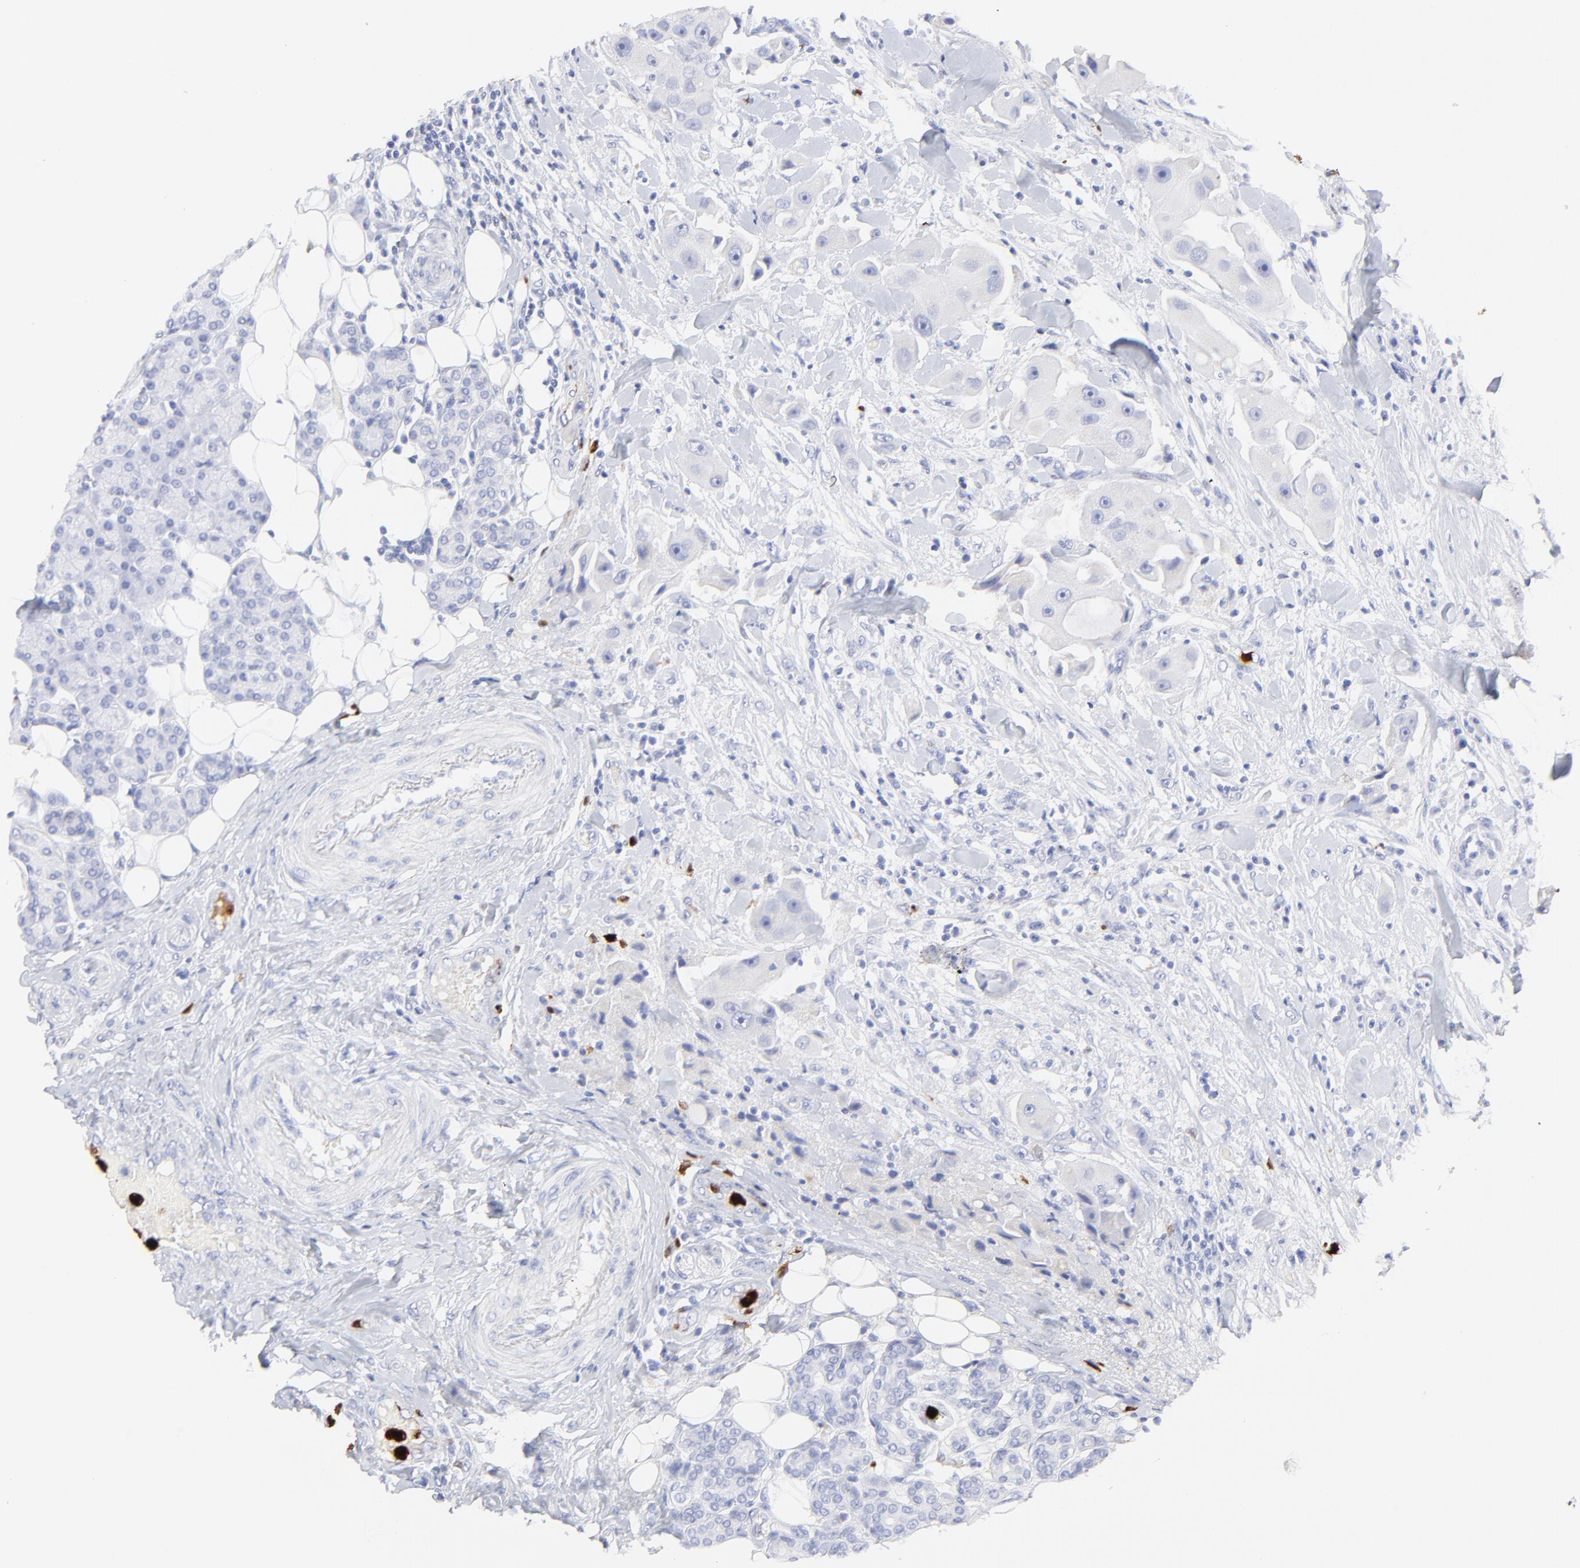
{"staining": {"intensity": "negative", "quantity": "none", "location": "none"}, "tissue": "head and neck cancer", "cell_type": "Tumor cells", "image_type": "cancer", "snomed": [{"axis": "morphology", "description": "Normal tissue, NOS"}, {"axis": "morphology", "description": "Adenocarcinoma, NOS"}, {"axis": "topography", "description": "Salivary gland"}, {"axis": "topography", "description": "Head-Neck"}], "caption": "Tumor cells show no significant positivity in head and neck adenocarcinoma.", "gene": "S100A12", "patient": {"sex": "male", "age": 80}}